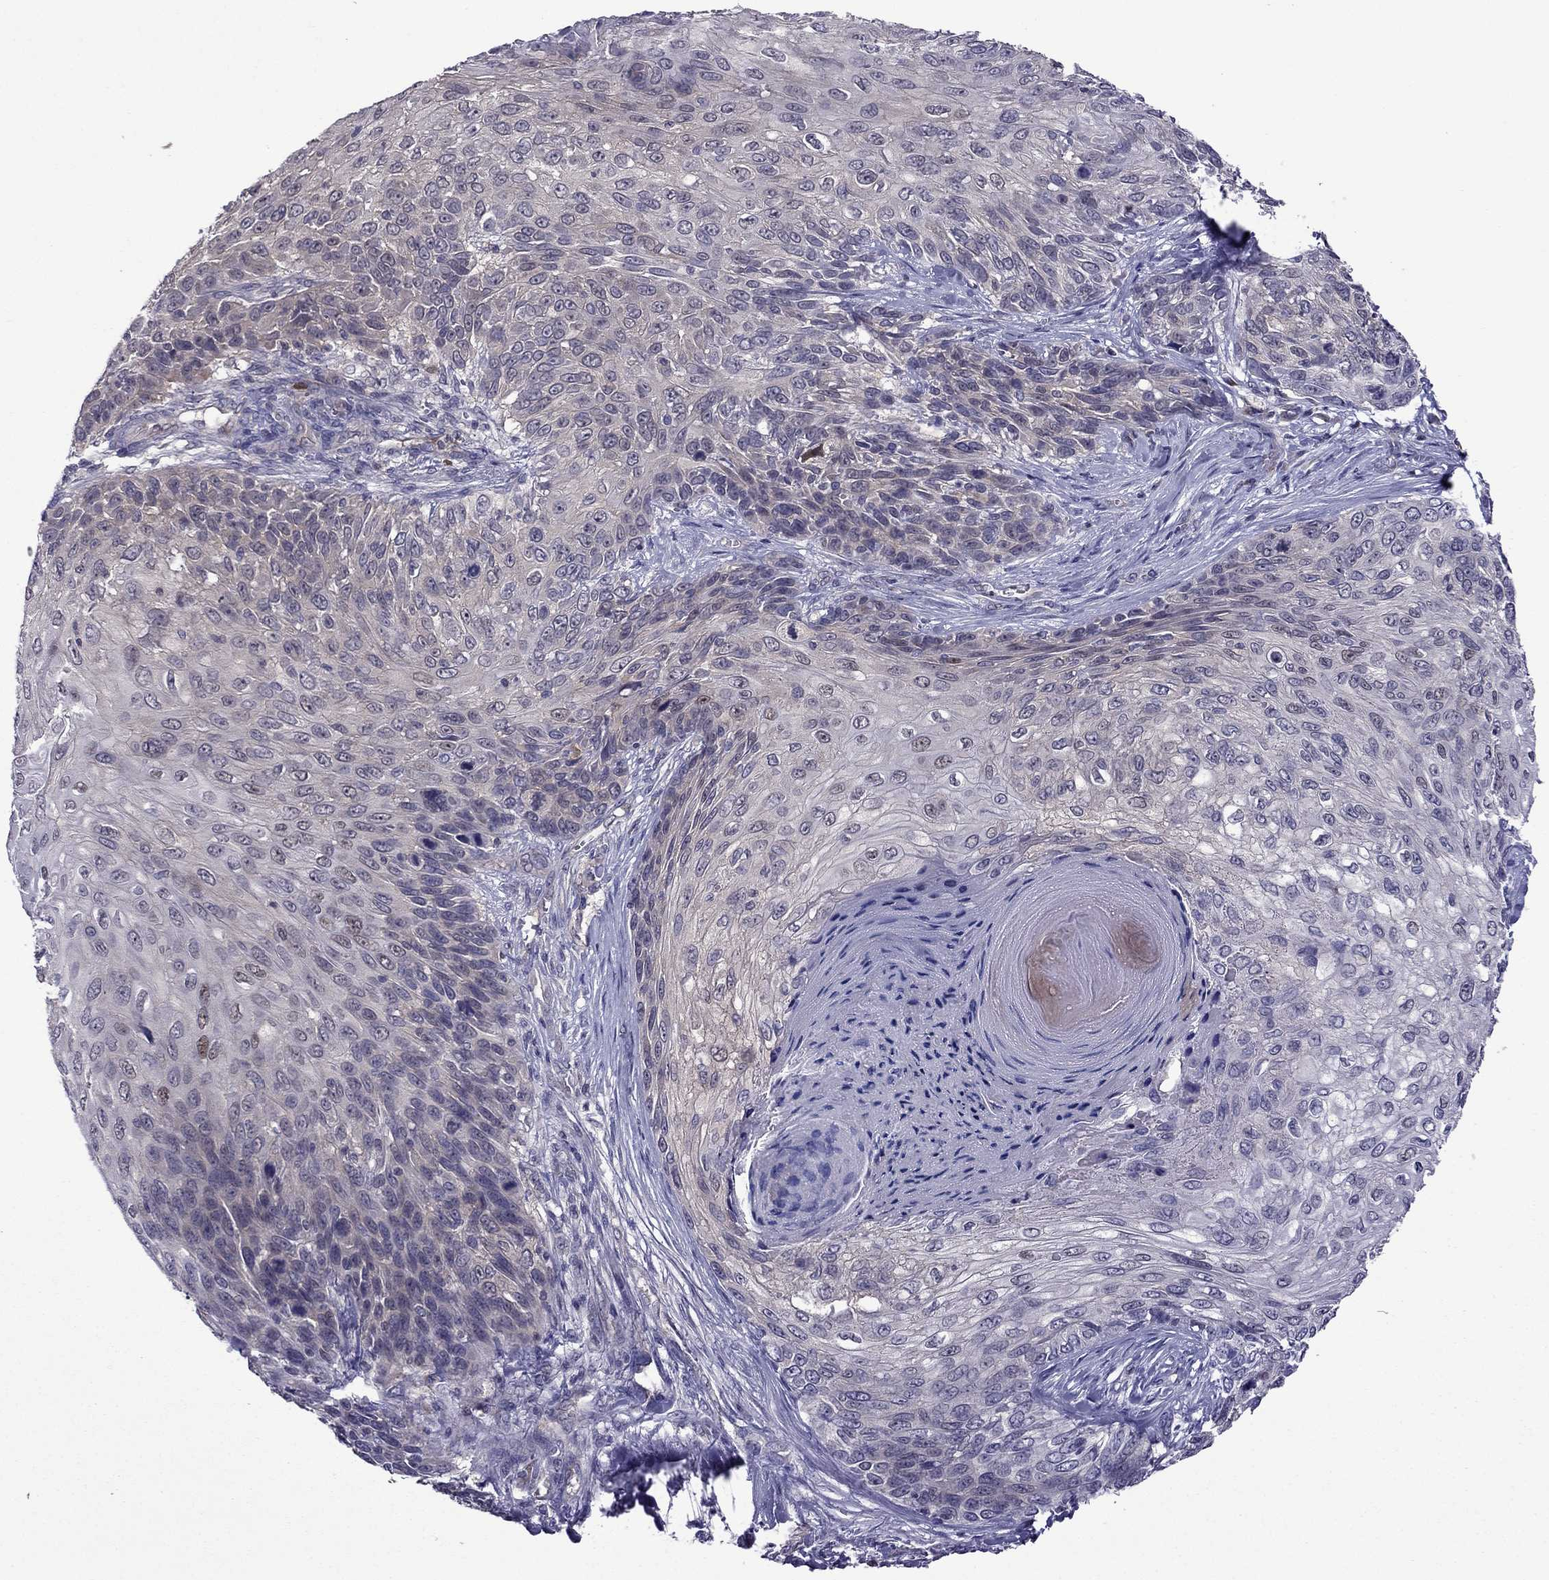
{"staining": {"intensity": "moderate", "quantity": "<25%", "location": "cytoplasmic/membranous"}, "tissue": "skin cancer", "cell_type": "Tumor cells", "image_type": "cancer", "snomed": [{"axis": "morphology", "description": "Squamous cell carcinoma, NOS"}, {"axis": "topography", "description": "Skin"}], "caption": "Protein staining of skin cancer (squamous cell carcinoma) tissue exhibits moderate cytoplasmic/membranous staining in approximately <25% of tumor cells. The staining is performed using DAB (3,3'-diaminobenzidine) brown chromogen to label protein expression. The nuclei are counter-stained blue using hematoxylin.", "gene": "CDK5", "patient": {"sex": "male", "age": 92}}